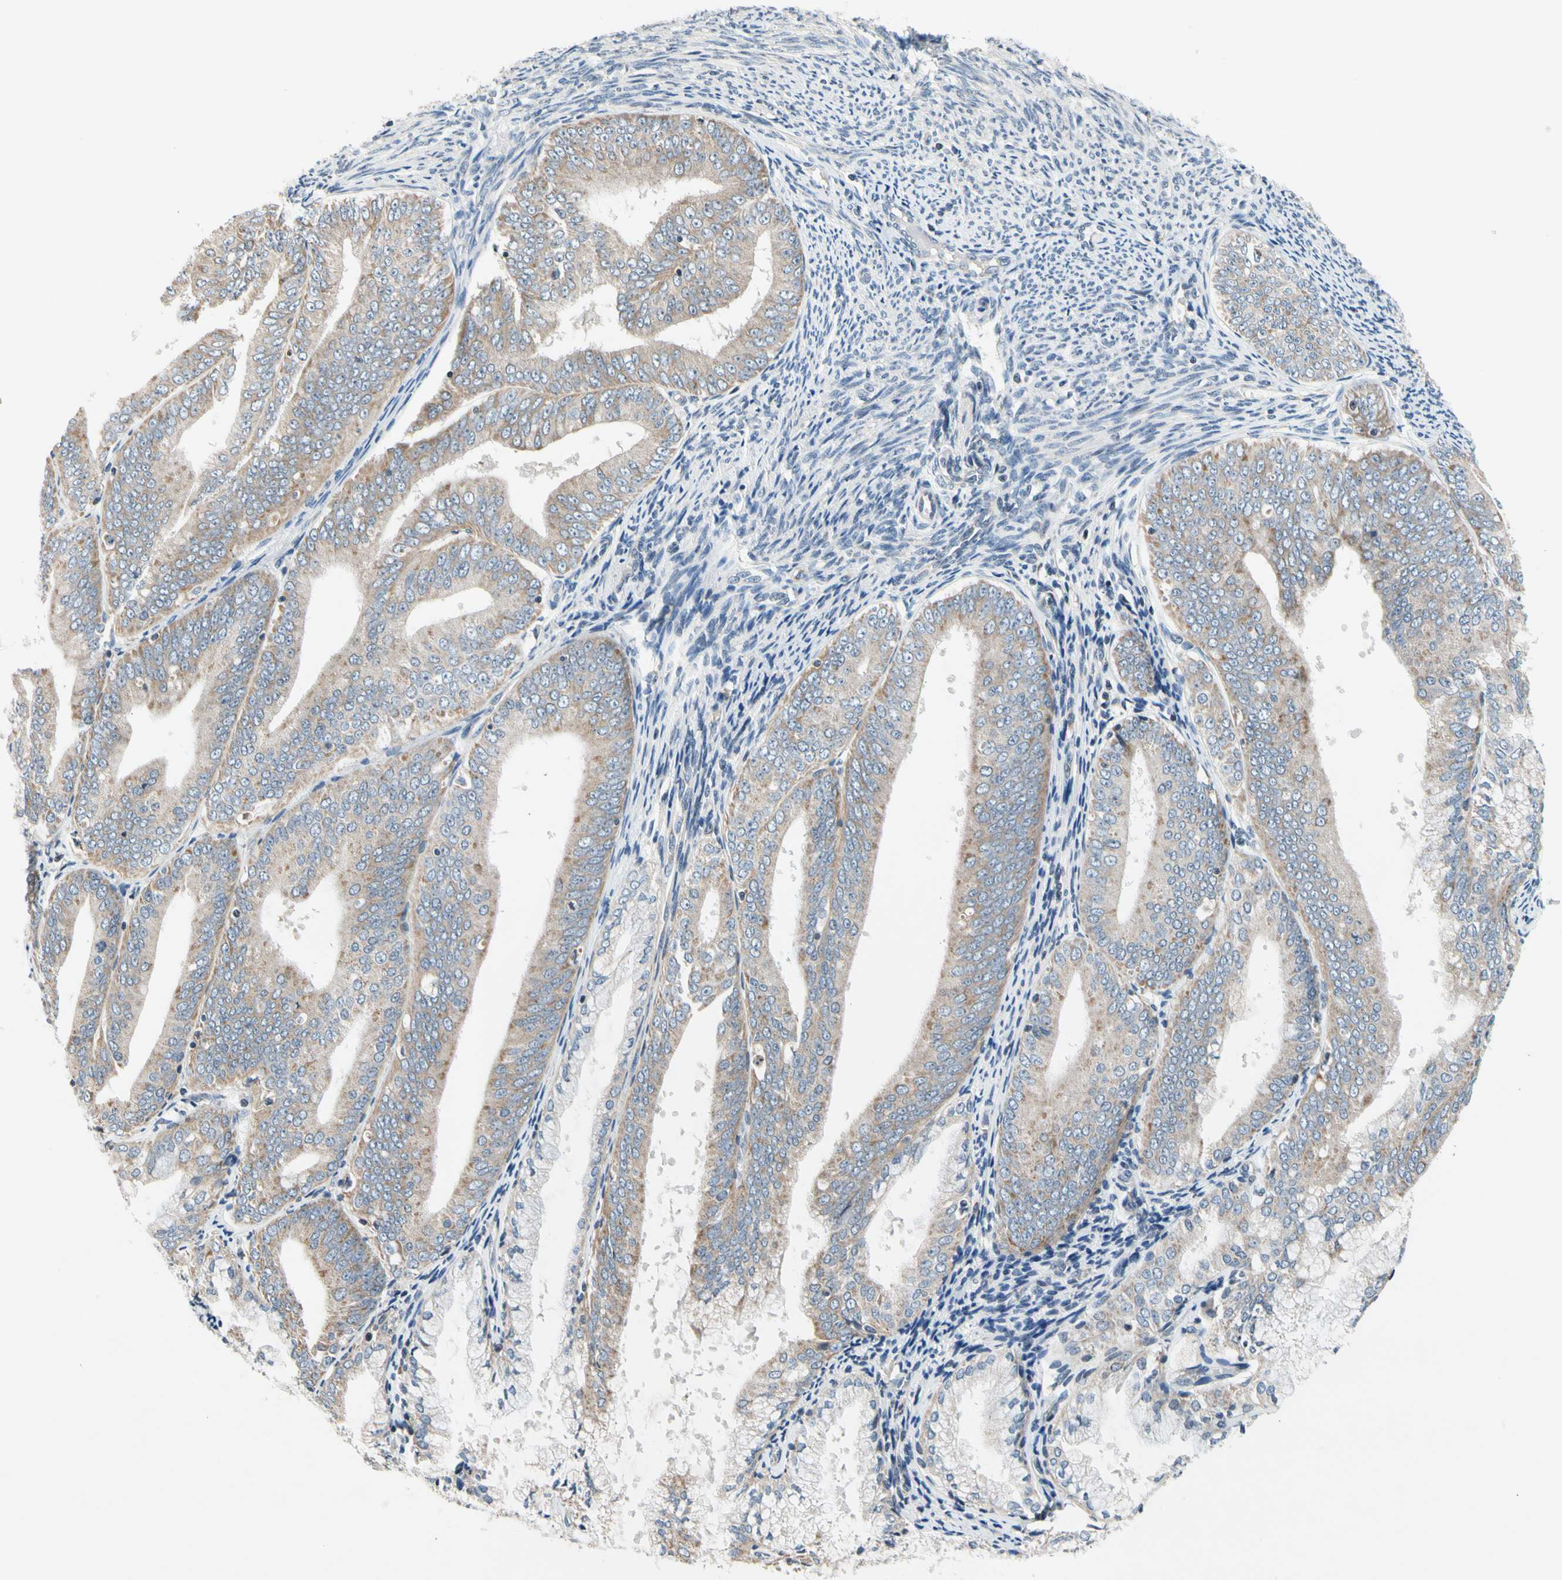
{"staining": {"intensity": "weak", "quantity": ">75%", "location": "cytoplasmic/membranous"}, "tissue": "endometrial cancer", "cell_type": "Tumor cells", "image_type": "cancer", "snomed": [{"axis": "morphology", "description": "Adenocarcinoma, NOS"}, {"axis": "topography", "description": "Endometrium"}], "caption": "Endometrial adenocarcinoma stained with DAB immunohistochemistry displays low levels of weak cytoplasmic/membranous positivity in about >75% of tumor cells.", "gene": "SOX30", "patient": {"sex": "female", "age": 63}}